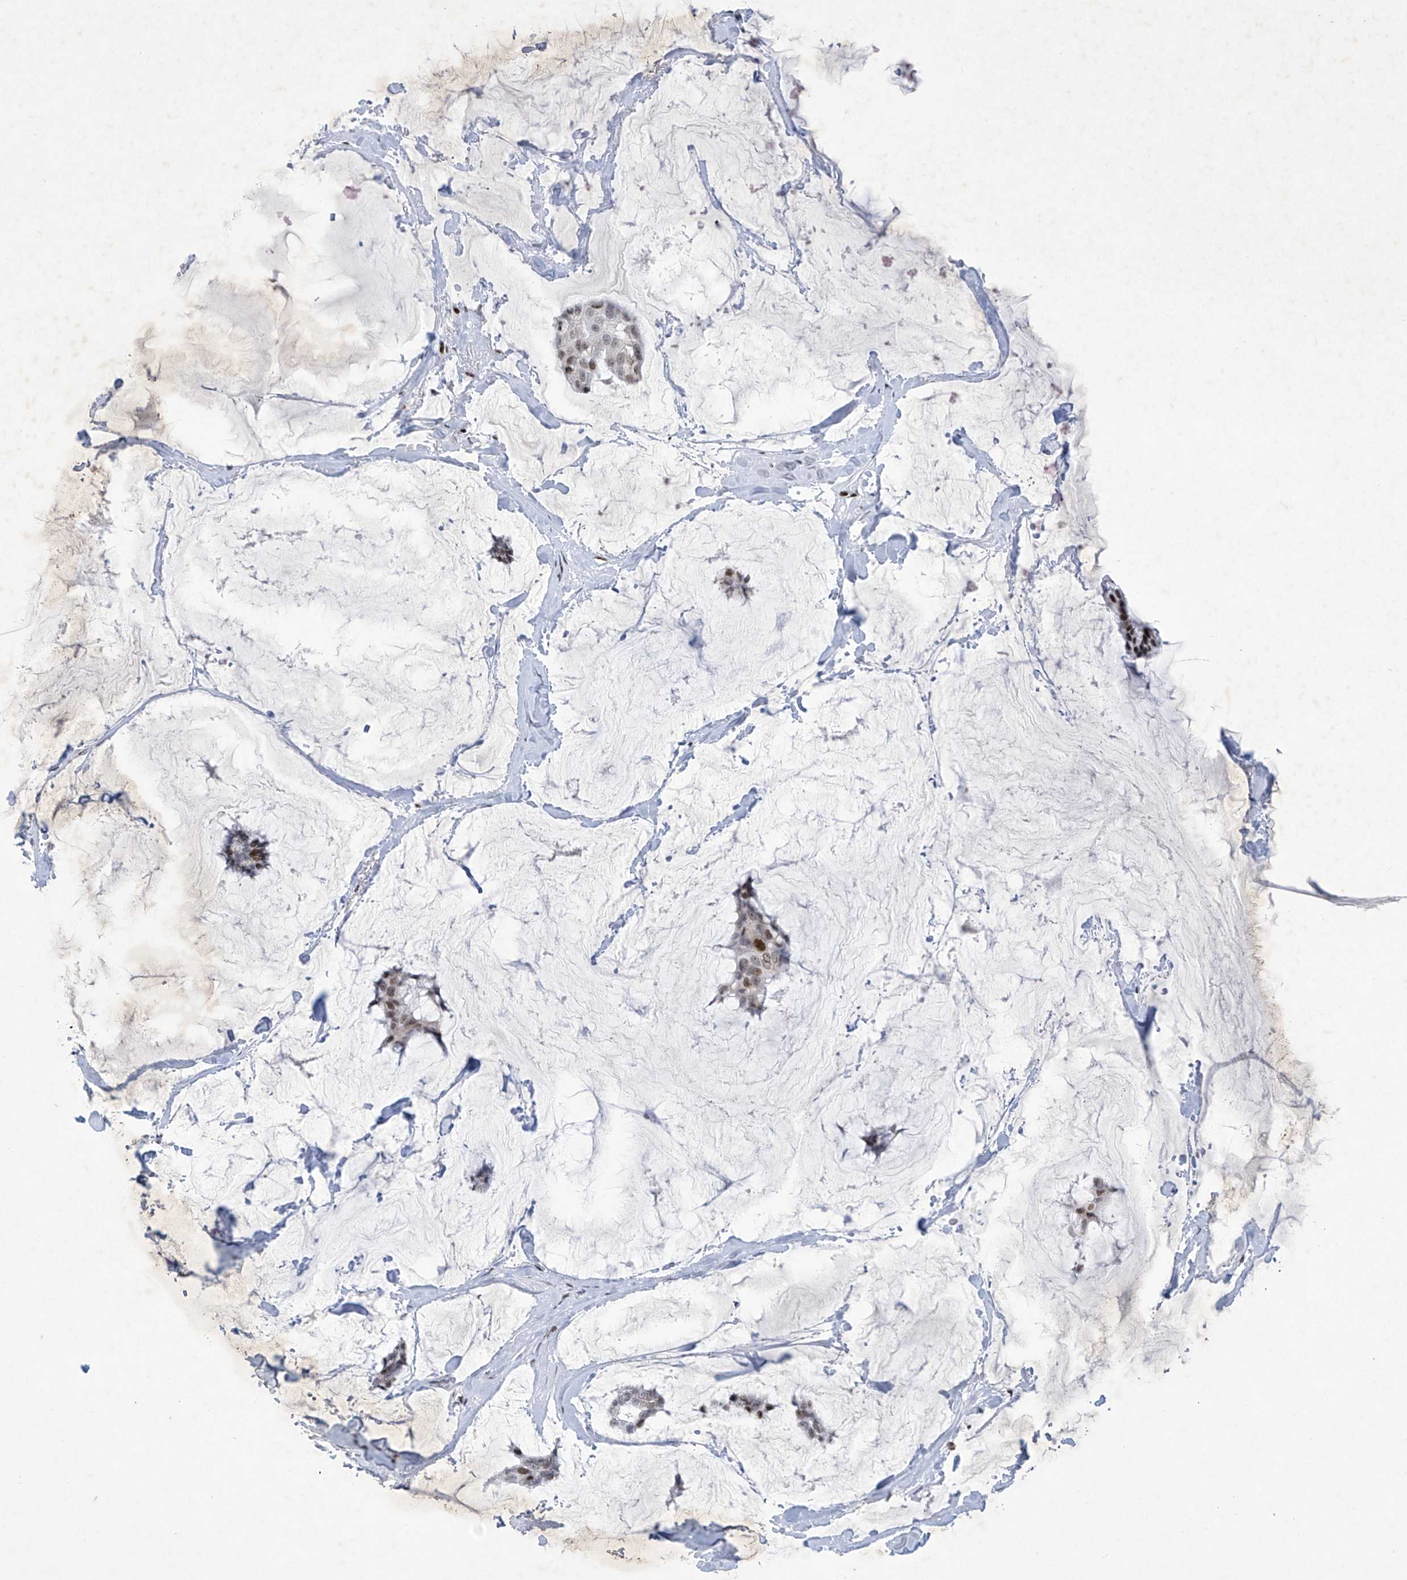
{"staining": {"intensity": "moderate", "quantity": "25%-75%", "location": "nuclear"}, "tissue": "breast cancer", "cell_type": "Tumor cells", "image_type": "cancer", "snomed": [{"axis": "morphology", "description": "Duct carcinoma"}, {"axis": "topography", "description": "Breast"}], "caption": "Breast cancer (infiltrating ductal carcinoma) was stained to show a protein in brown. There is medium levels of moderate nuclear positivity in about 25%-75% of tumor cells.", "gene": "RFX7", "patient": {"sex": "female", "age": 93}}